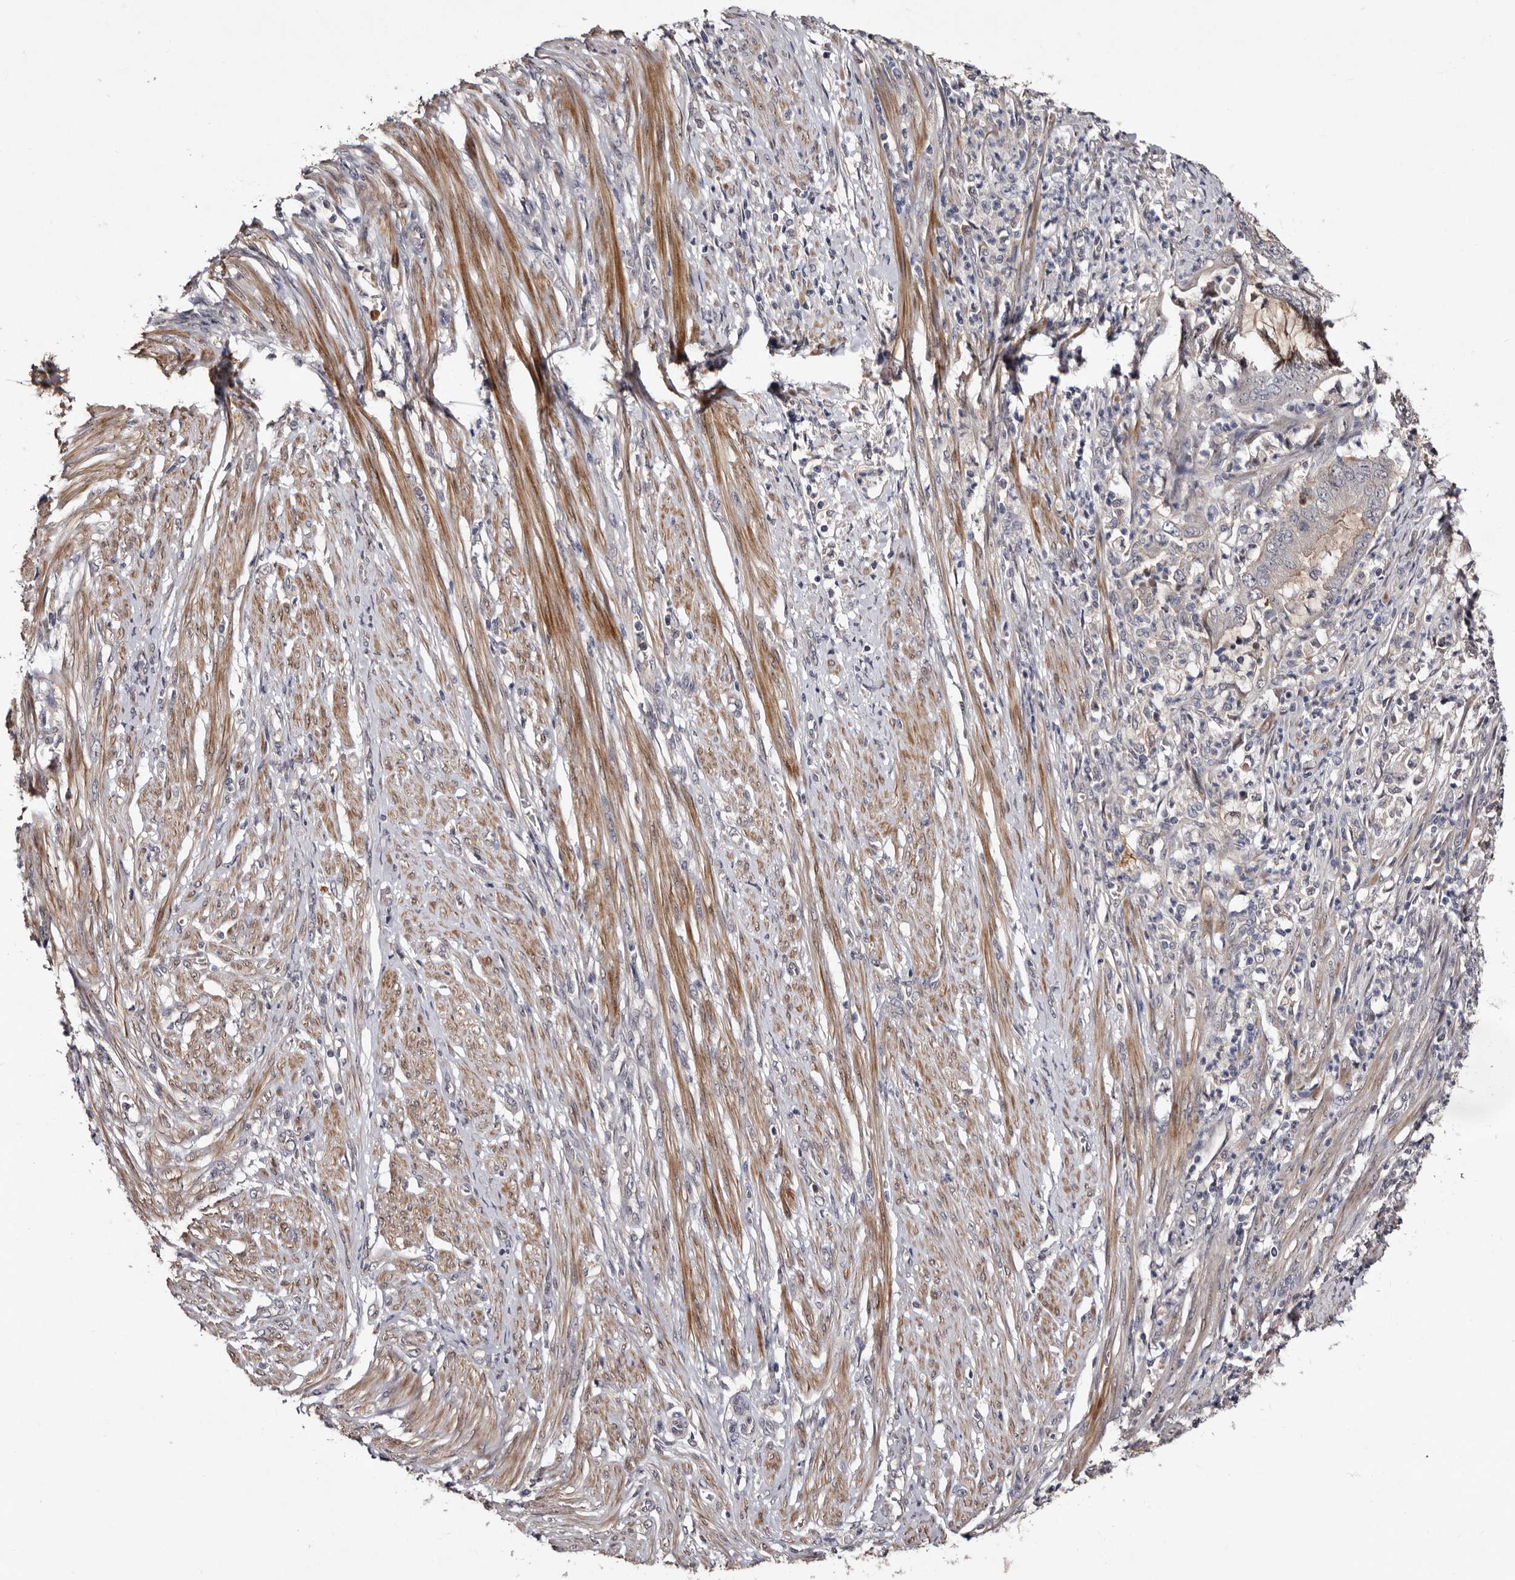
{"staining": {"intensity": "negative", "quantity": "none", "location": "none"}, "tissue": "endometrial cancer", "cell_type": "Tumor cells", "image_type": "cancer", "snomed": [{"axis": "morphology", "description": "Adenocarcinoma, NOS"}, {"axis": "topography", "description": "Endometrium"}], "caption": "Immunohistochemical staining of human endometrial cancer (adenocarcinoma) displays no significant positivity in tumor cells.", "gene": "LANCL2", "patient": {"sex": "female", "age": 51}}